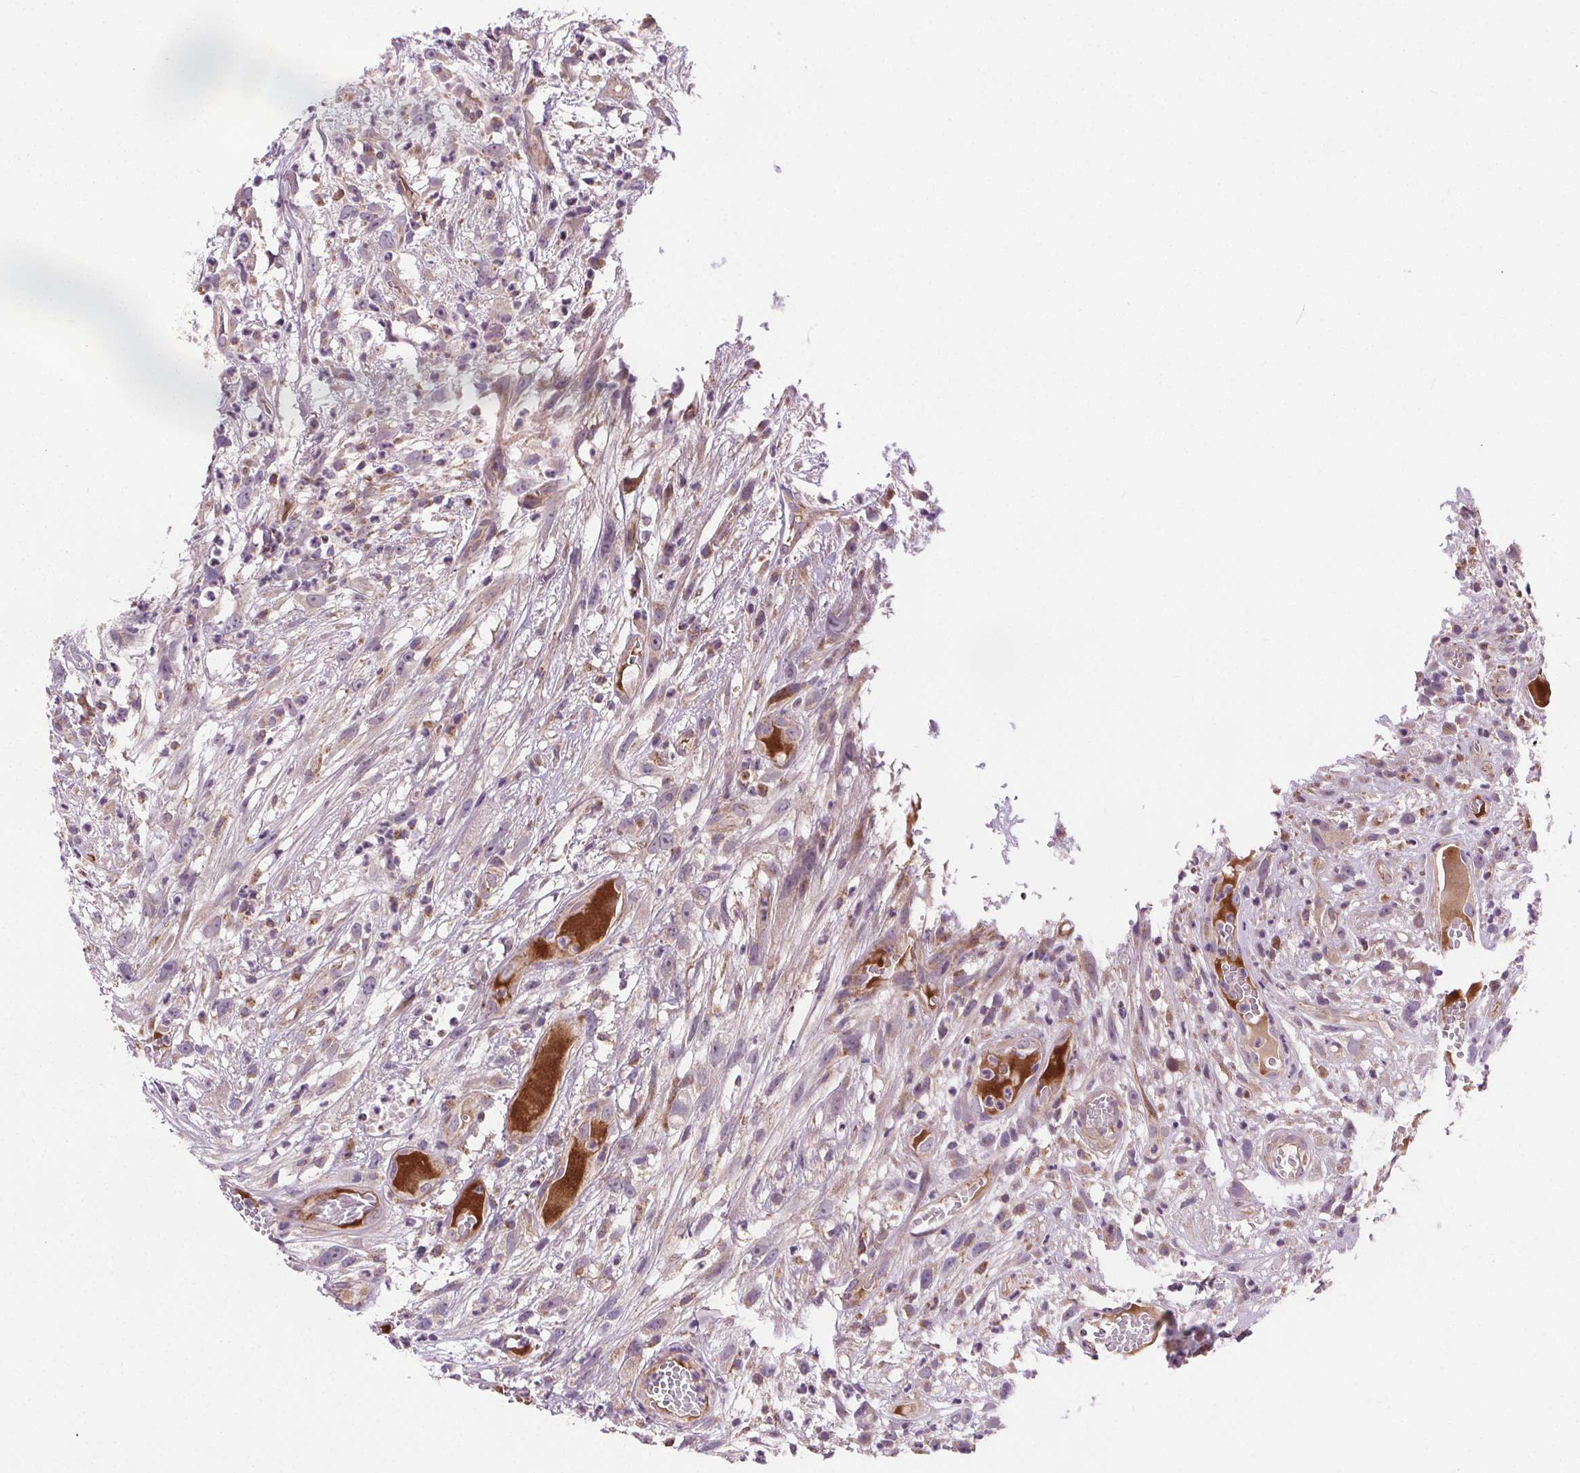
{"staining": {"intensity": "negative", "quantity": "none", "location": "none"}, "tissue": "head and neck cancer", "cell_type": "Tumor cells", "image_type": "cancer", "snomed": [{"axis": "morphology", "description": "Squamous cell carcinoma, NOS"}, {"axis": "topography", "description": "Head-Neck"}], "caption": "Tumor cells are negative for brown protein staining in head and neck squamous cell carcinoma.", "gene": "GOLT1B", "patient": {"sex": "male", "age": 65}}